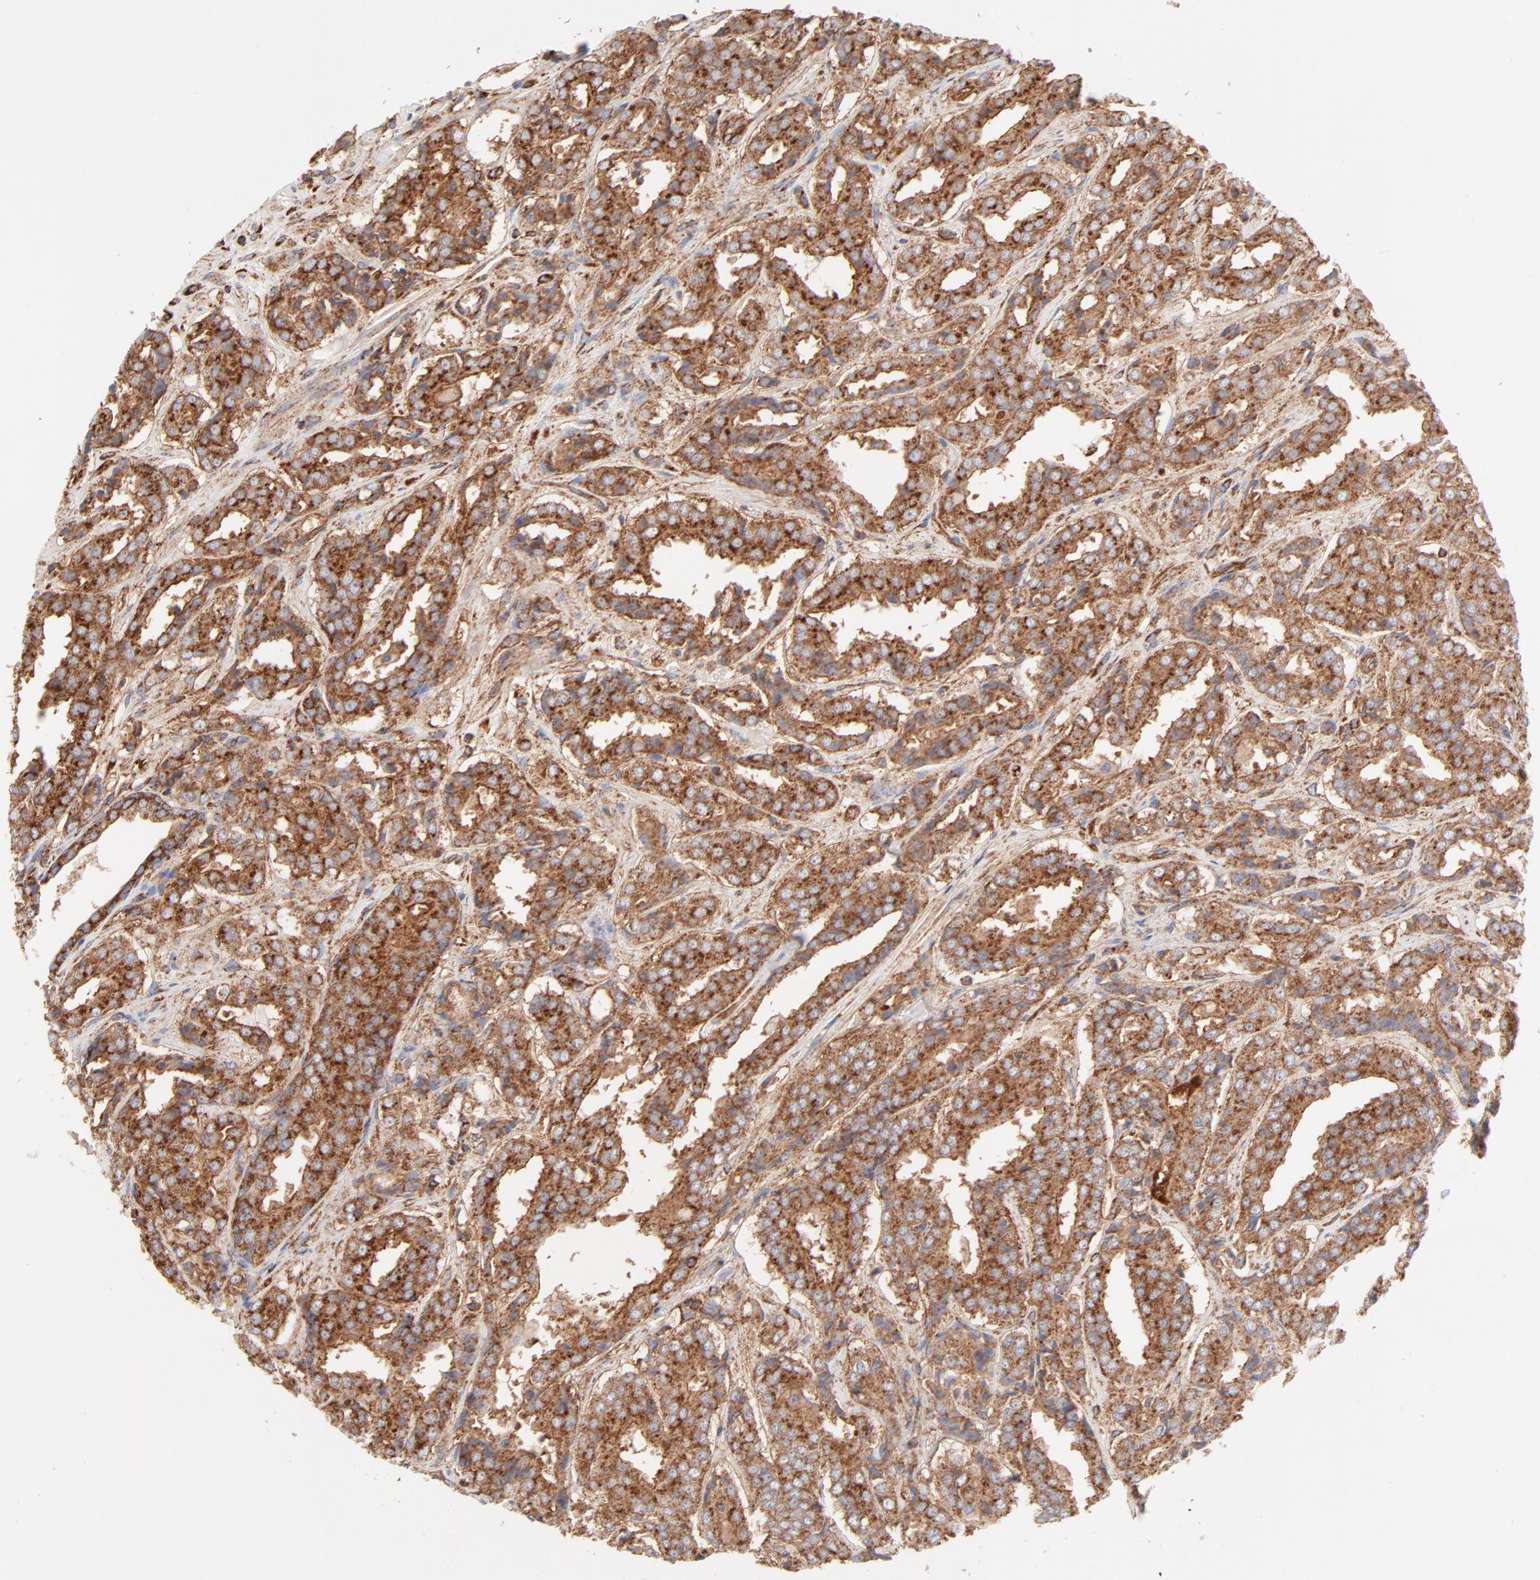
{"staining": {"intensity": "strong", "quantity": ">75%", "location": "cytoplasmic/membranous"}, "tissue": "prostate cancer", "cell_type": "Tumor cells", "image_type": "cancer", "snomed": [{"axis": "morphology", "description": "Adenocarcinoma, Medium grade"}, {"axis": "topography", "description": "Prostate"}], "caption": "Immunohistochemistry (IHC) histopathology image of adenocarcinoma (medium-grade) (prostate) stained for a protein (brown), which displays high levels of strong cytoplasmic/membranous expression in about >75% of tumor cells.", "gene": "CLTB", "patient": {"sex": "male", "age": 60}}